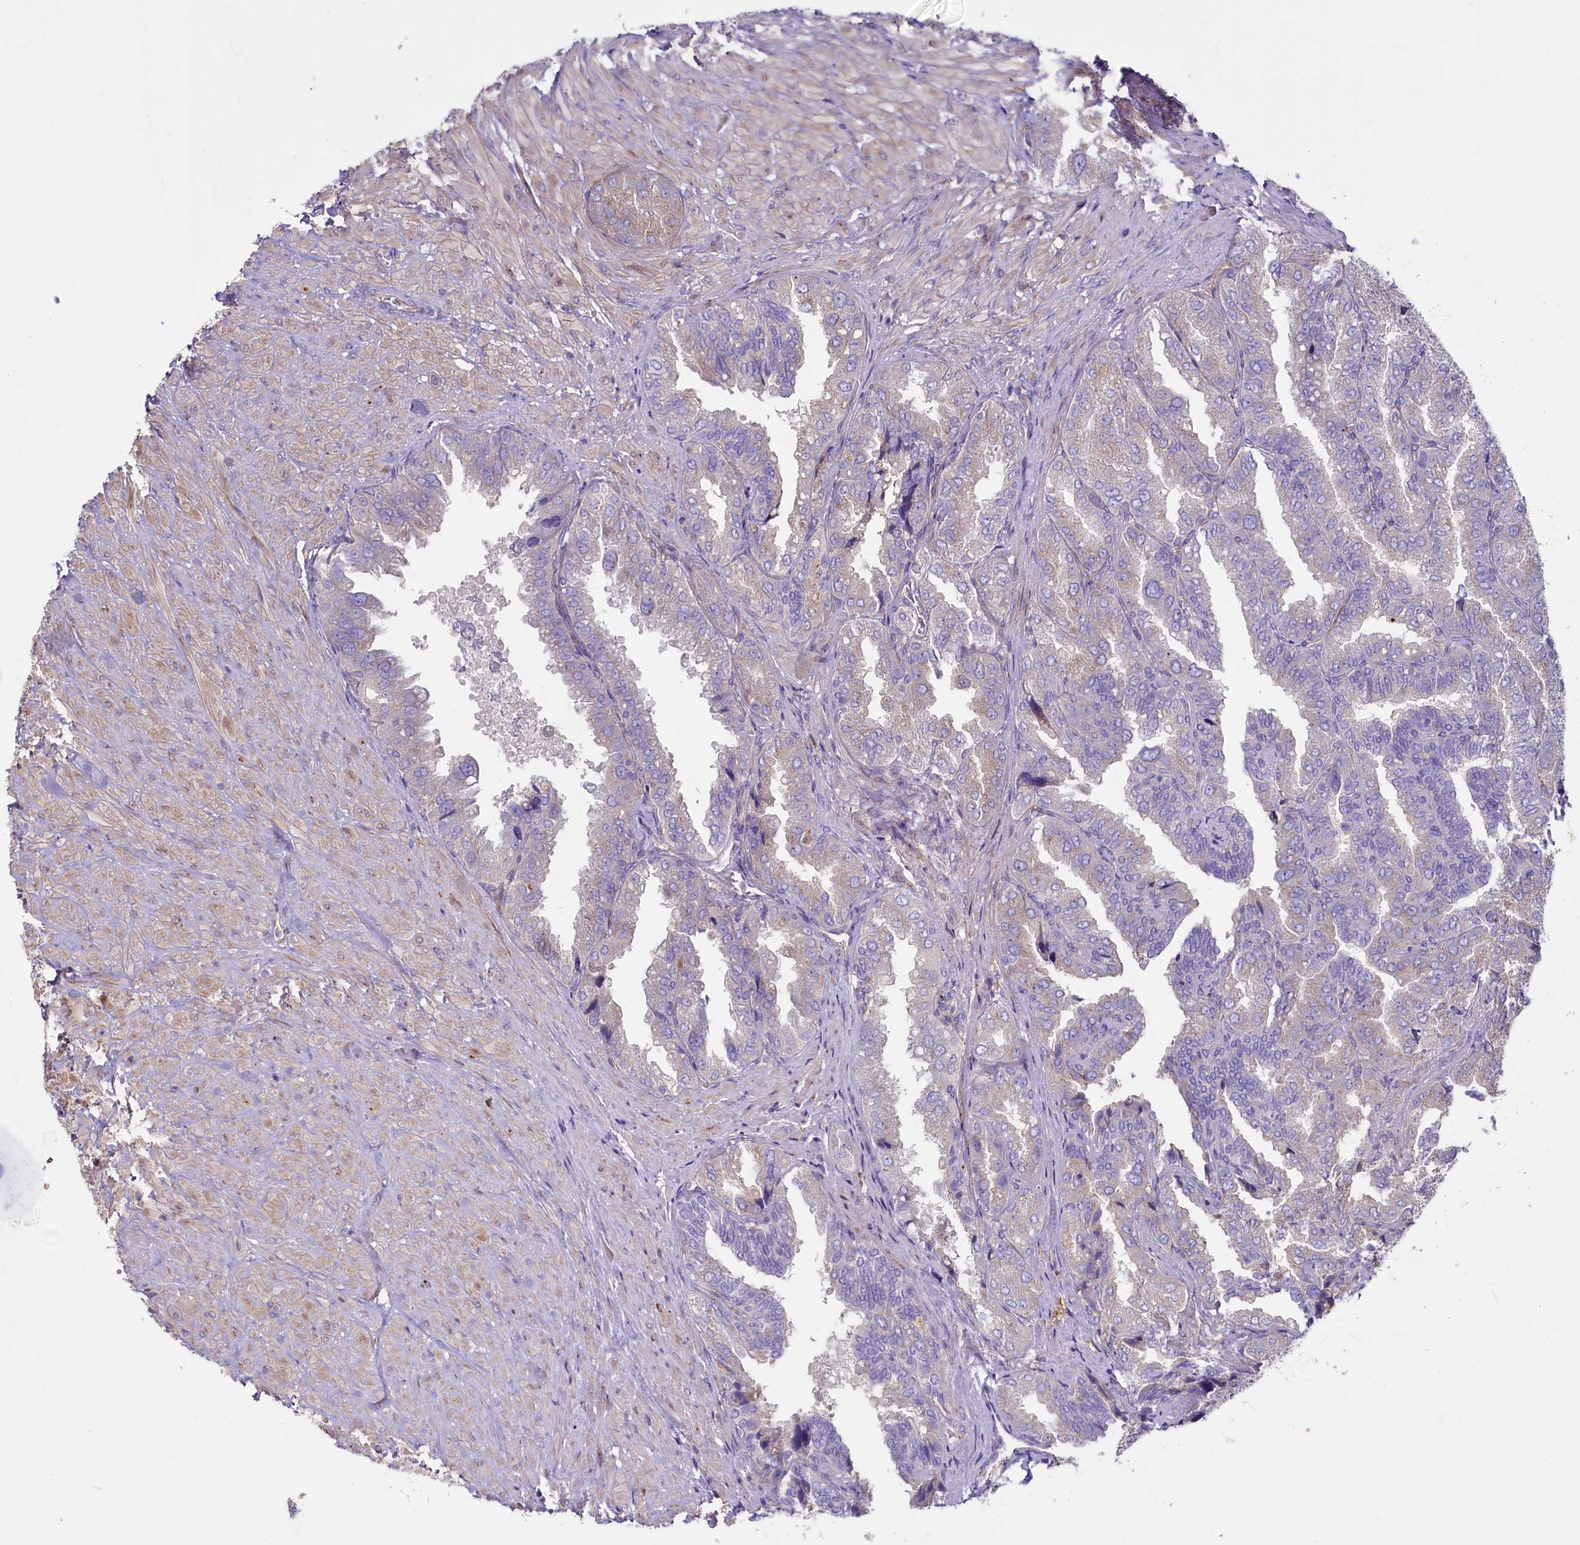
{"staining": {"intensity": "negative", "quantity": "none", "location": "none"}, "tissue": "seminal vesicle", "cell_type": "Glandular cells", "image_type": "normal", "snomed": [{"axis": "morphology", "description": "Normal tissue, NOS"}, {"axis": "topography", "description": "Seminal veicle"}, {"axis": "topography", "description": "Peripheral nerve tissue"}], "caption": "DAB immunohistochemical staining of normal human seminal vesicle demonstrates no significant staining in glandular cells. (DAB IHC visualized using brightfield microscopy, high magnification).", "gene": "GPR108", "patient": {"sex": "male", "age": 63}}